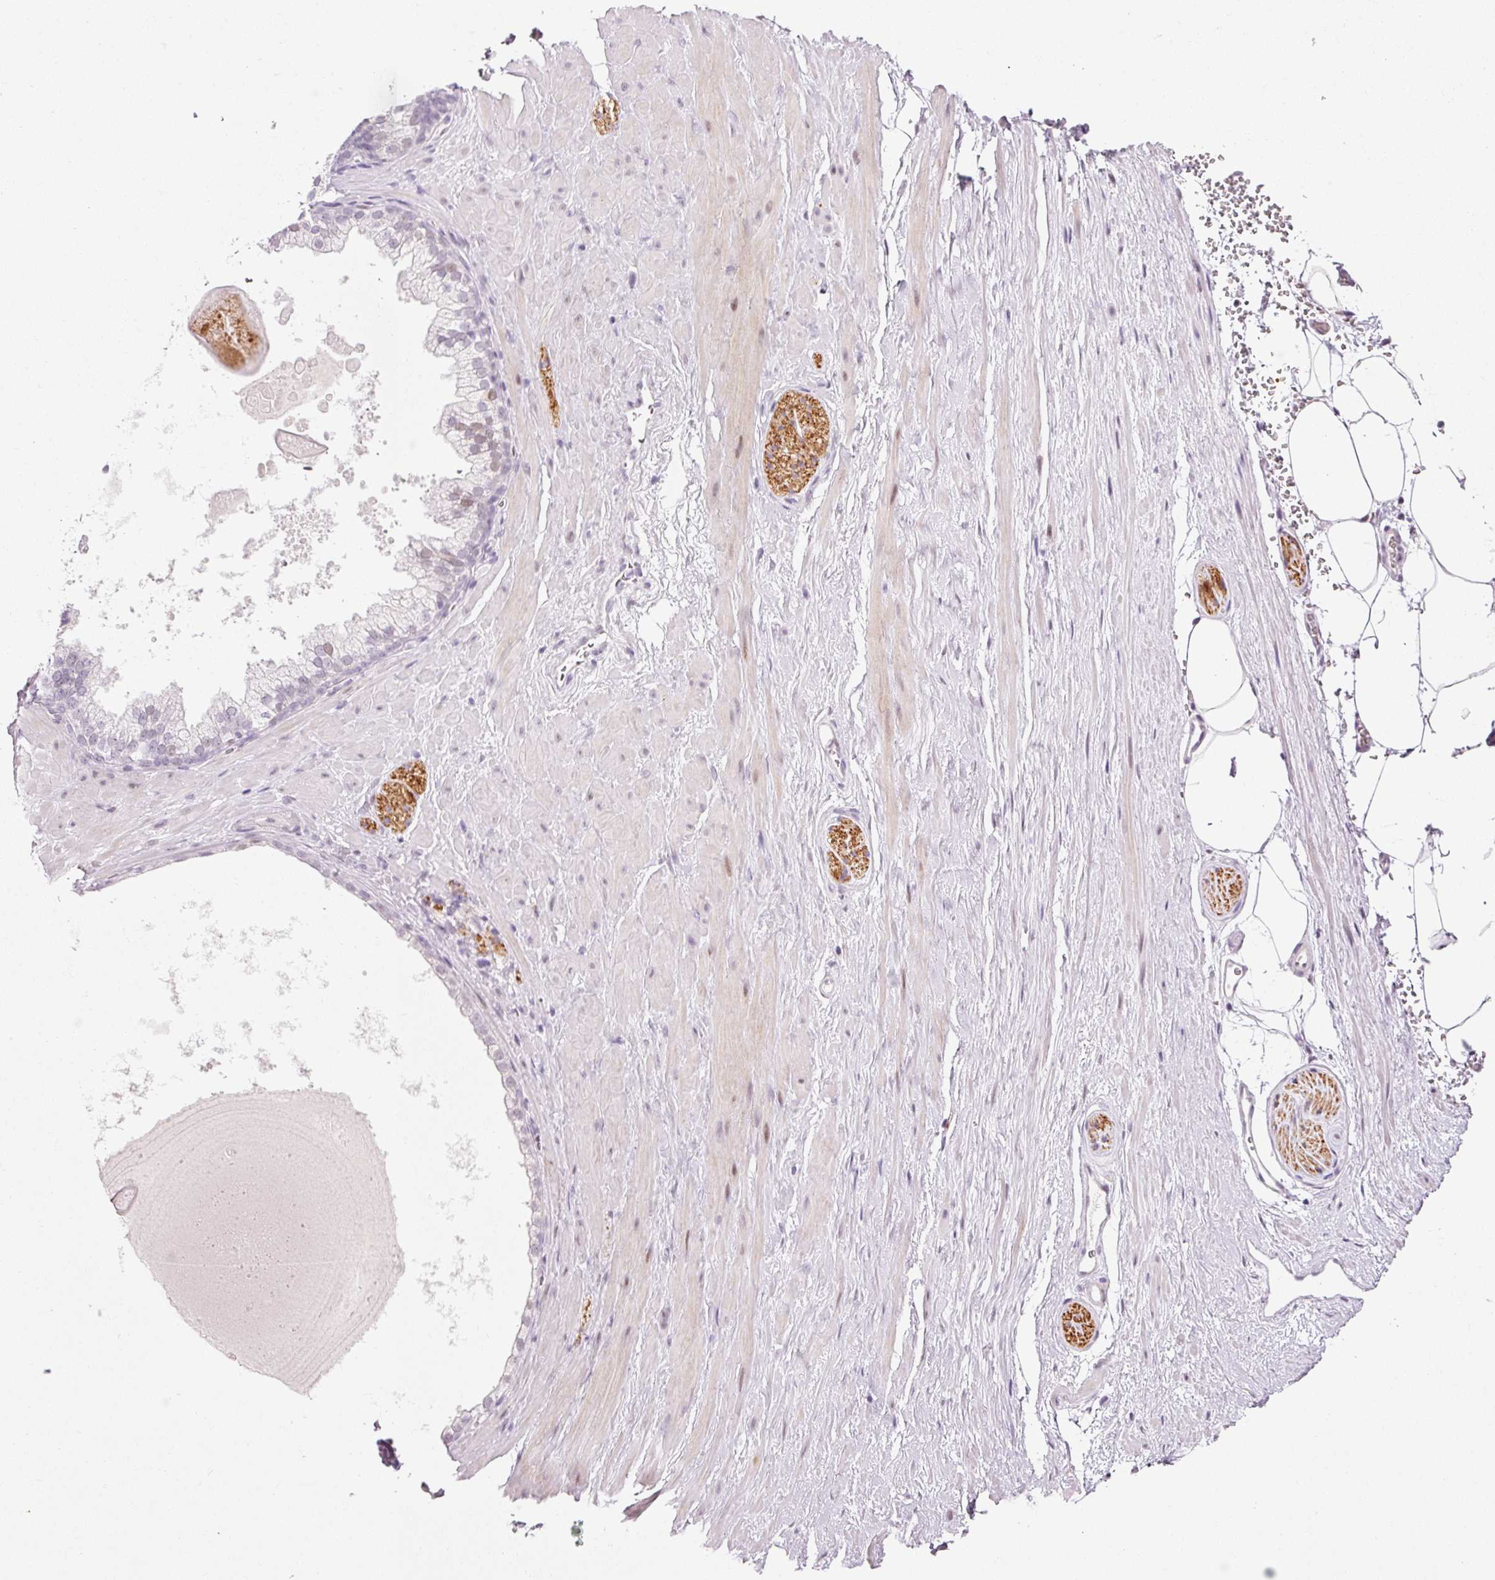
{"staining": {"intensity": "negative", "quantity": "none", "location": "none"}, "tissue": "adipose tissue", "cell_type": "Adipocytes", "image_type": "normal", "snomed": [{"axis": "morphology", "description": "Normal tissue, NOS"}, {"axis": "topography", "description": "Prostate"}, {"axis": "topography", "description": "Peripheral nerve tissue"}], "caption": "IHC histopathology image of unremarkable adipose tissue: human adipose tissue stained with DAB (3,3'-diaminobenzidine) exhibits no significant protein positivity in adipocytes. The staining is performed using DAB (3,3'-diaminobenzidine) brown chromogen with nuclei counter-stained in using hematoxylin.", "gene": "ANKRD20A1", "patient": {"sex": "male", "age": 61}}